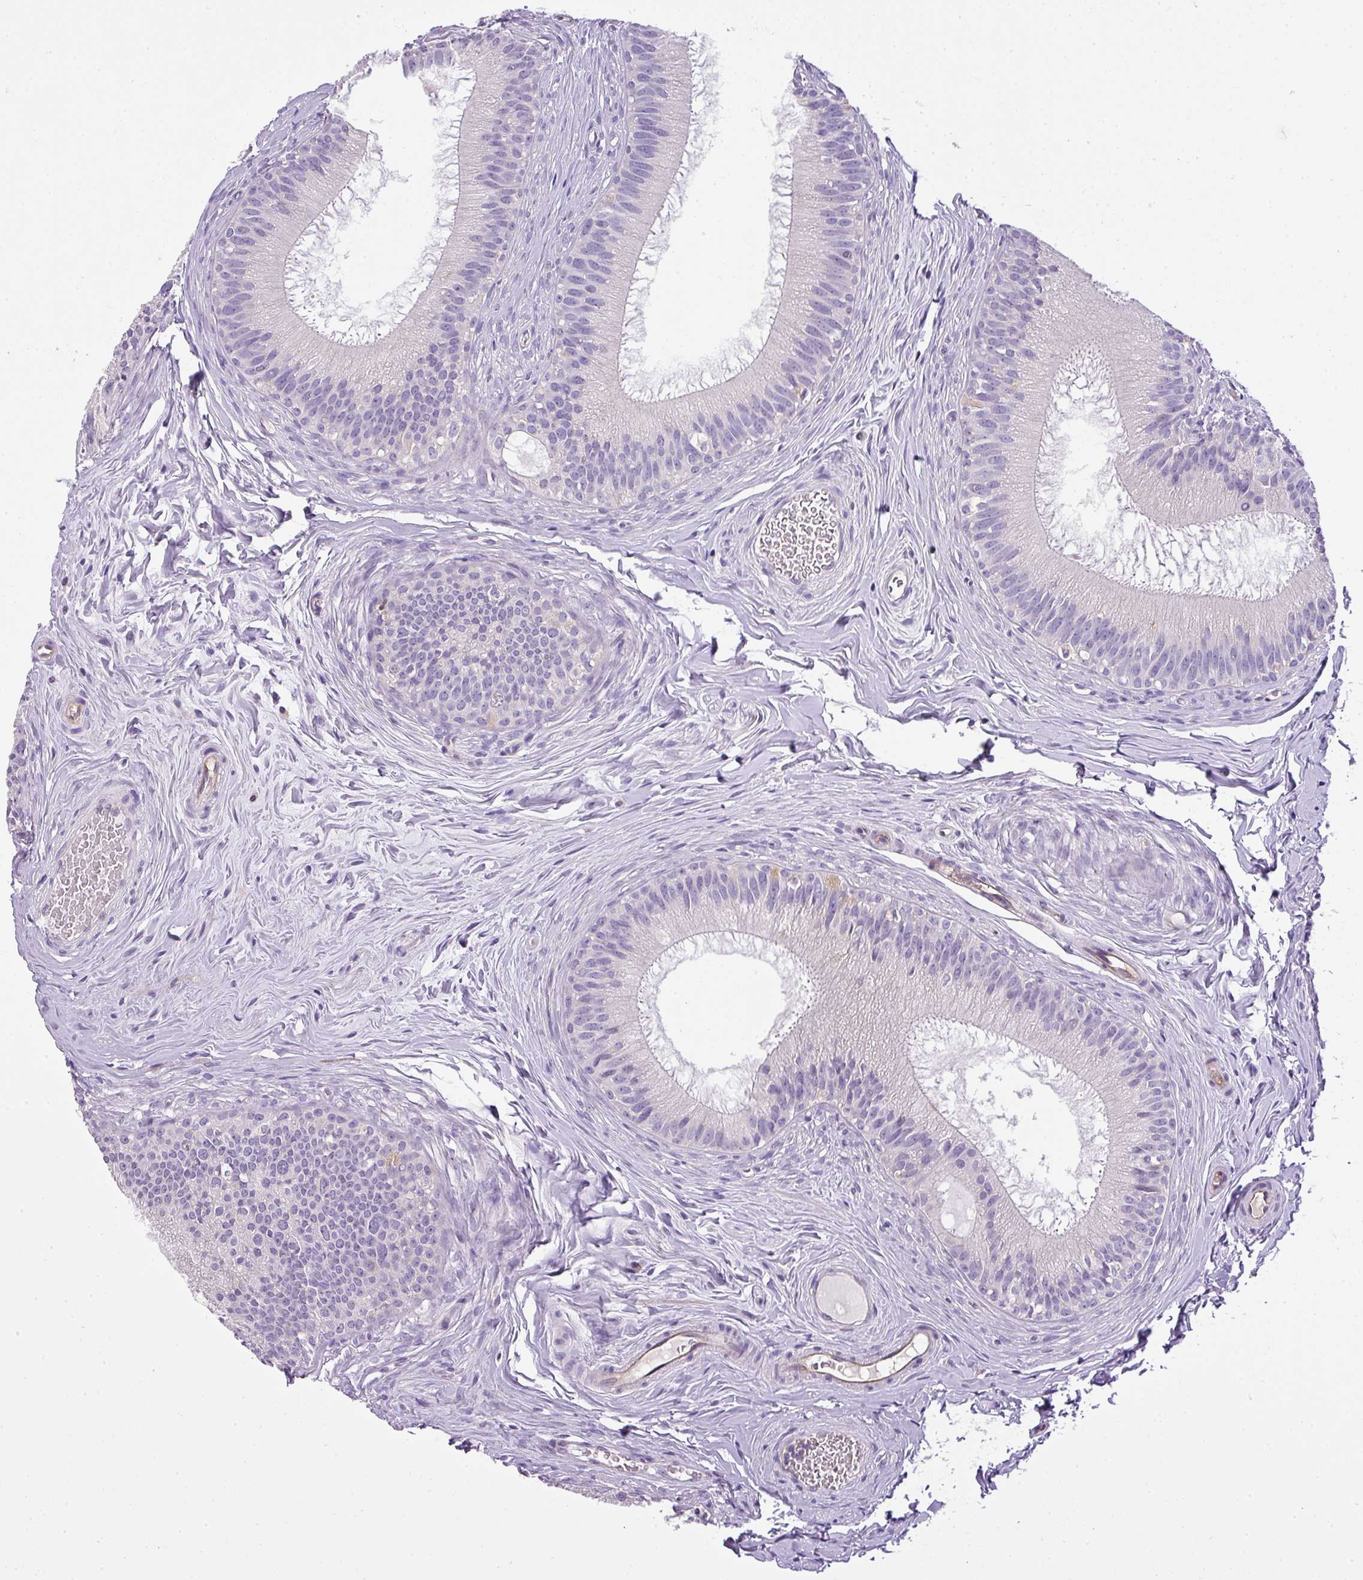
{"staining": {"intensity": "negative", "quantity": "none", "location": "none"}, "tissue": "epididymis", "cell_type": "Glandular cells", "image_type": "normal", "snomed": [{"axis": "morphology", "description": "Normal tissue, NOS"}, {"axis": "topography", "description": "Epididymis"}], "caption": "The image exhibits no significant expression in glandular cells of epididymis.", "gene": "HOXC13", "patient": {"sex": "male", "age": 27}}